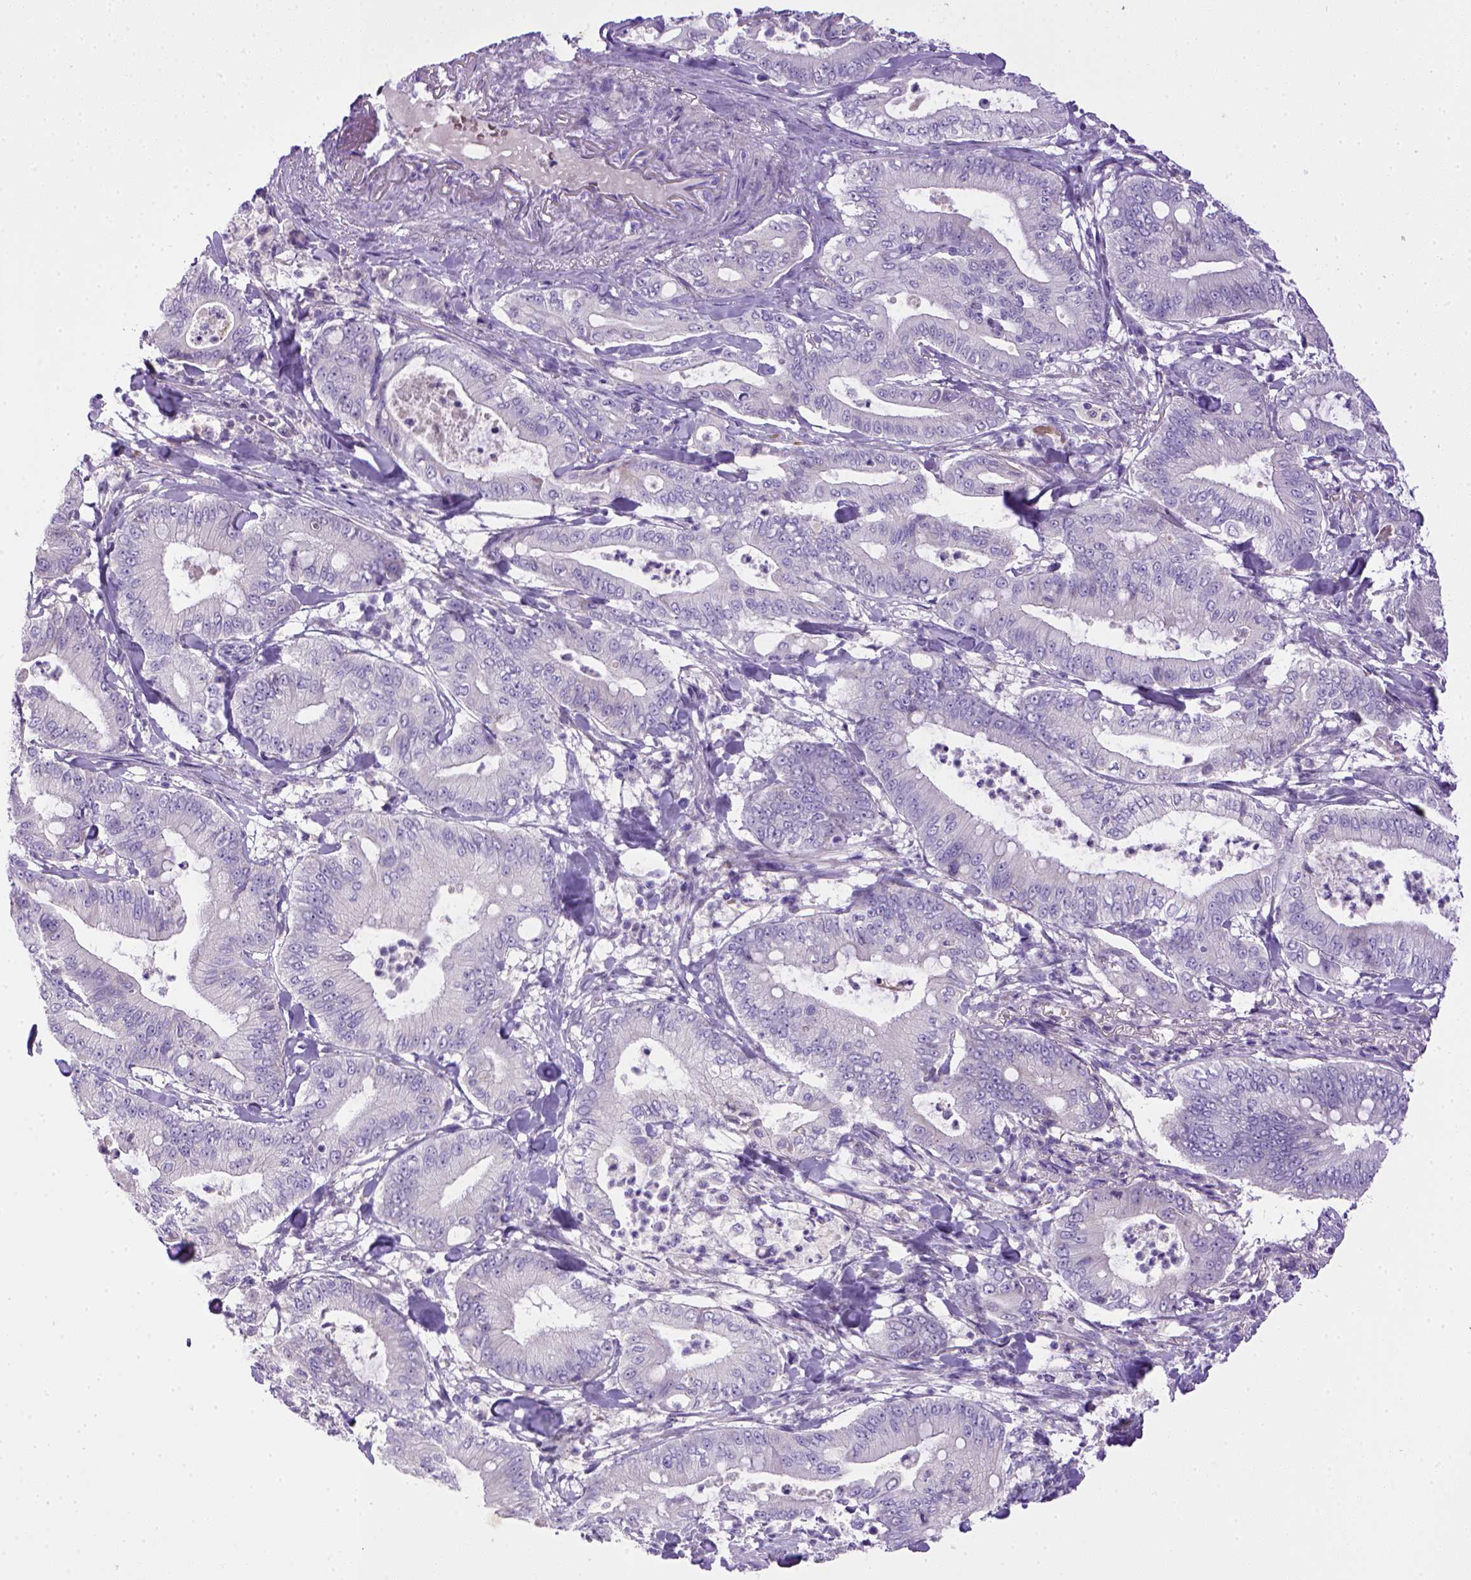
{"staining": {"intensity": "negative", "quantity": "none", "location": "none"}, "tissue": "pancreatic cancer", "cell_type": "Tumor cells", "image_type": "cancer", "snomed": [{"axis": "morphology", "description": "Adenocarcinoma, NOS"}, {"axis": "topography", "description": "Pancreas"}], "caption": "This is a photomicrograph of immunohistochemistry (IHC) staining of pancreatic cancer (adenocarcinoma), which shows no positivity in tumor cells. Nuclei are stained in blue.", "gene": "BAAT", "patient": {"sex": "male", "age": 71}}